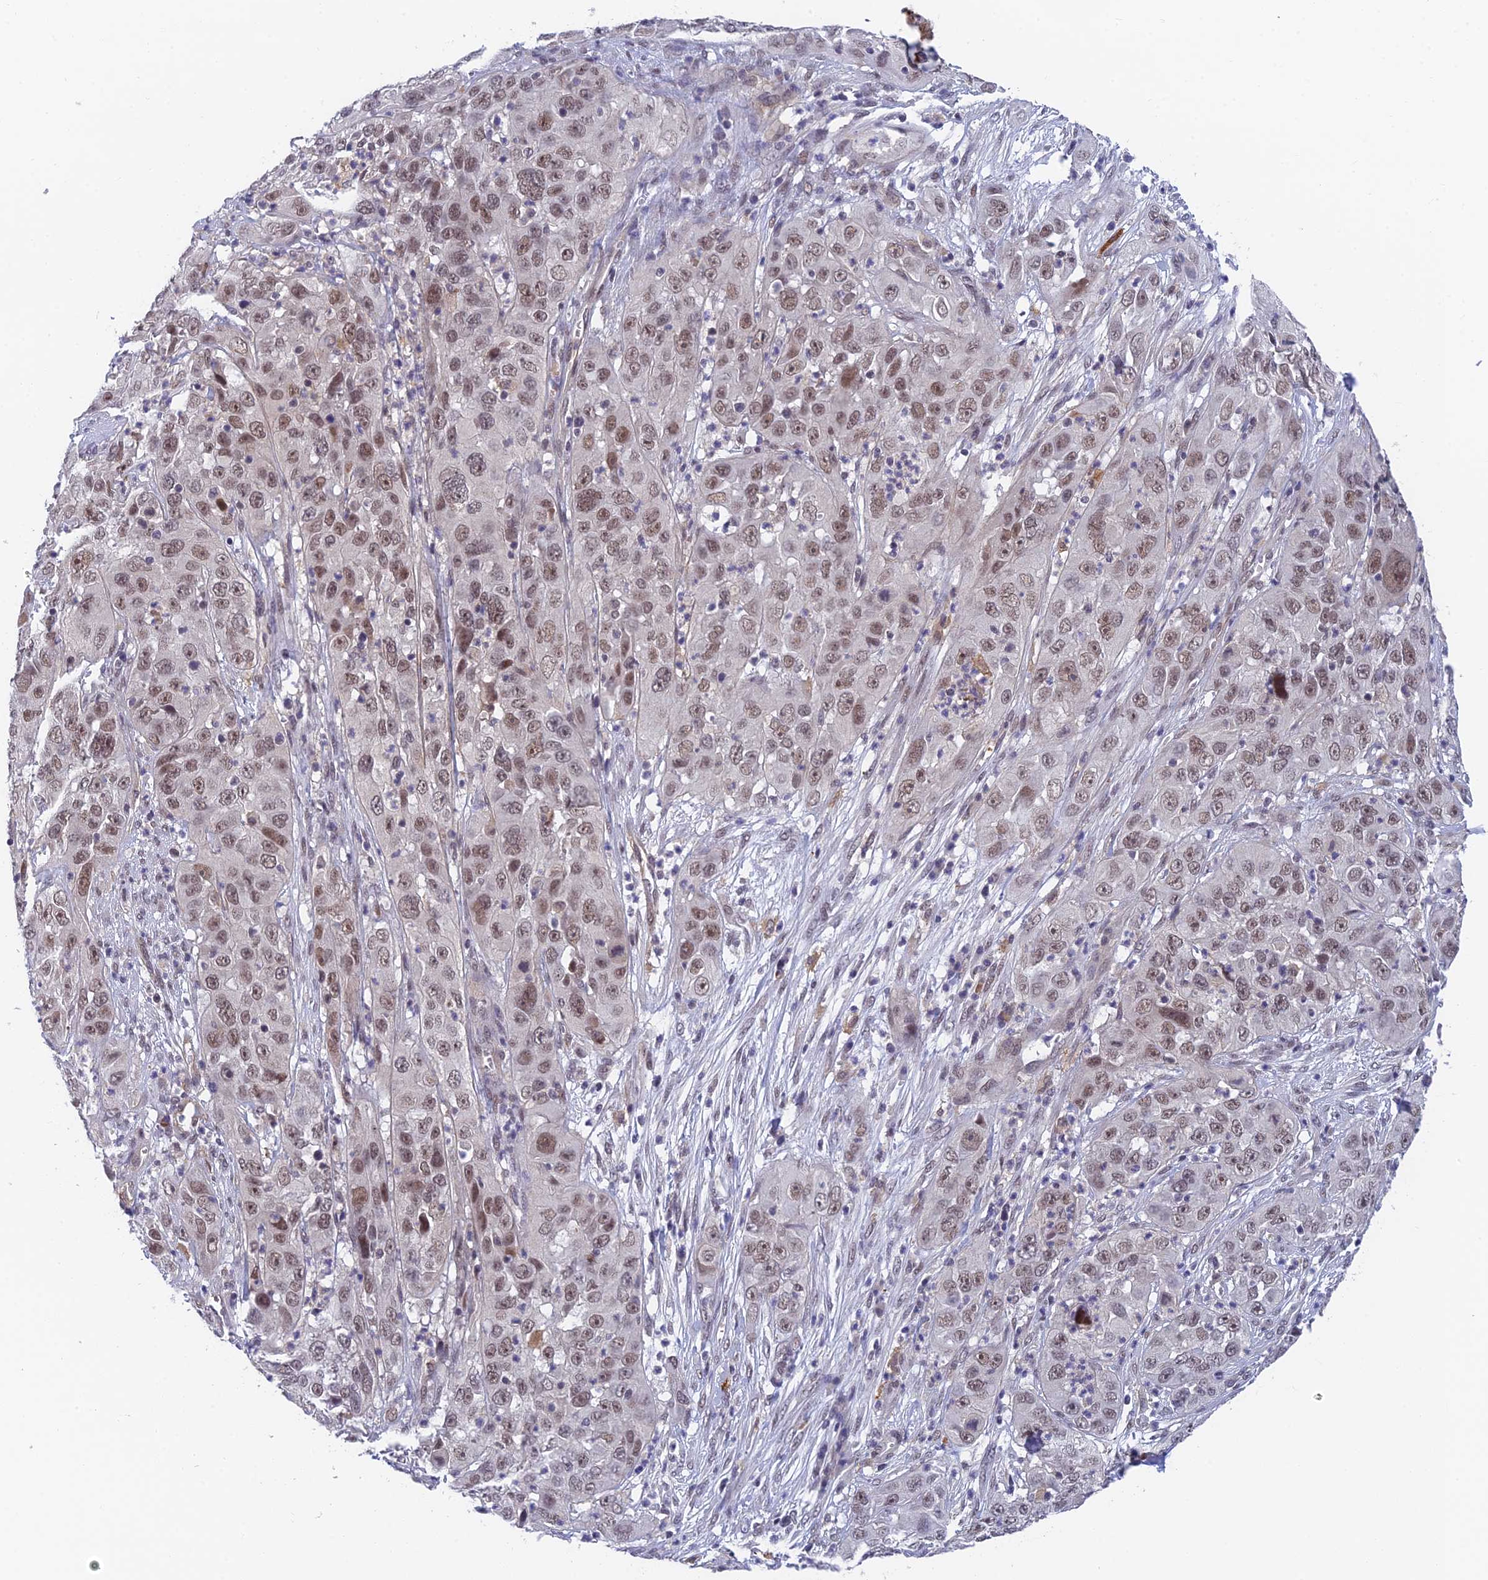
{"staining": {"intensity": "moderate", "quantity": ">75%", "location": "nuclear"}, "tissue": "cervical cancer", "cell_type": "Tumor cells", "image_type": "cancer", "snomed": [{"axis": "morphology", "description": "Squamous cell carcinoma, NOS"}, {"axis": "topography", "description": "Cervix"}], "caption": "Squamous cell carcinoma (cervical) stained with DAB immunohistochemistry (IHC) reveals medium levels of moderate nuclear expression in about >75% of tumor cells.", "gene": "NSMCE1", "patient": {"sex": "female", "age": 32}}